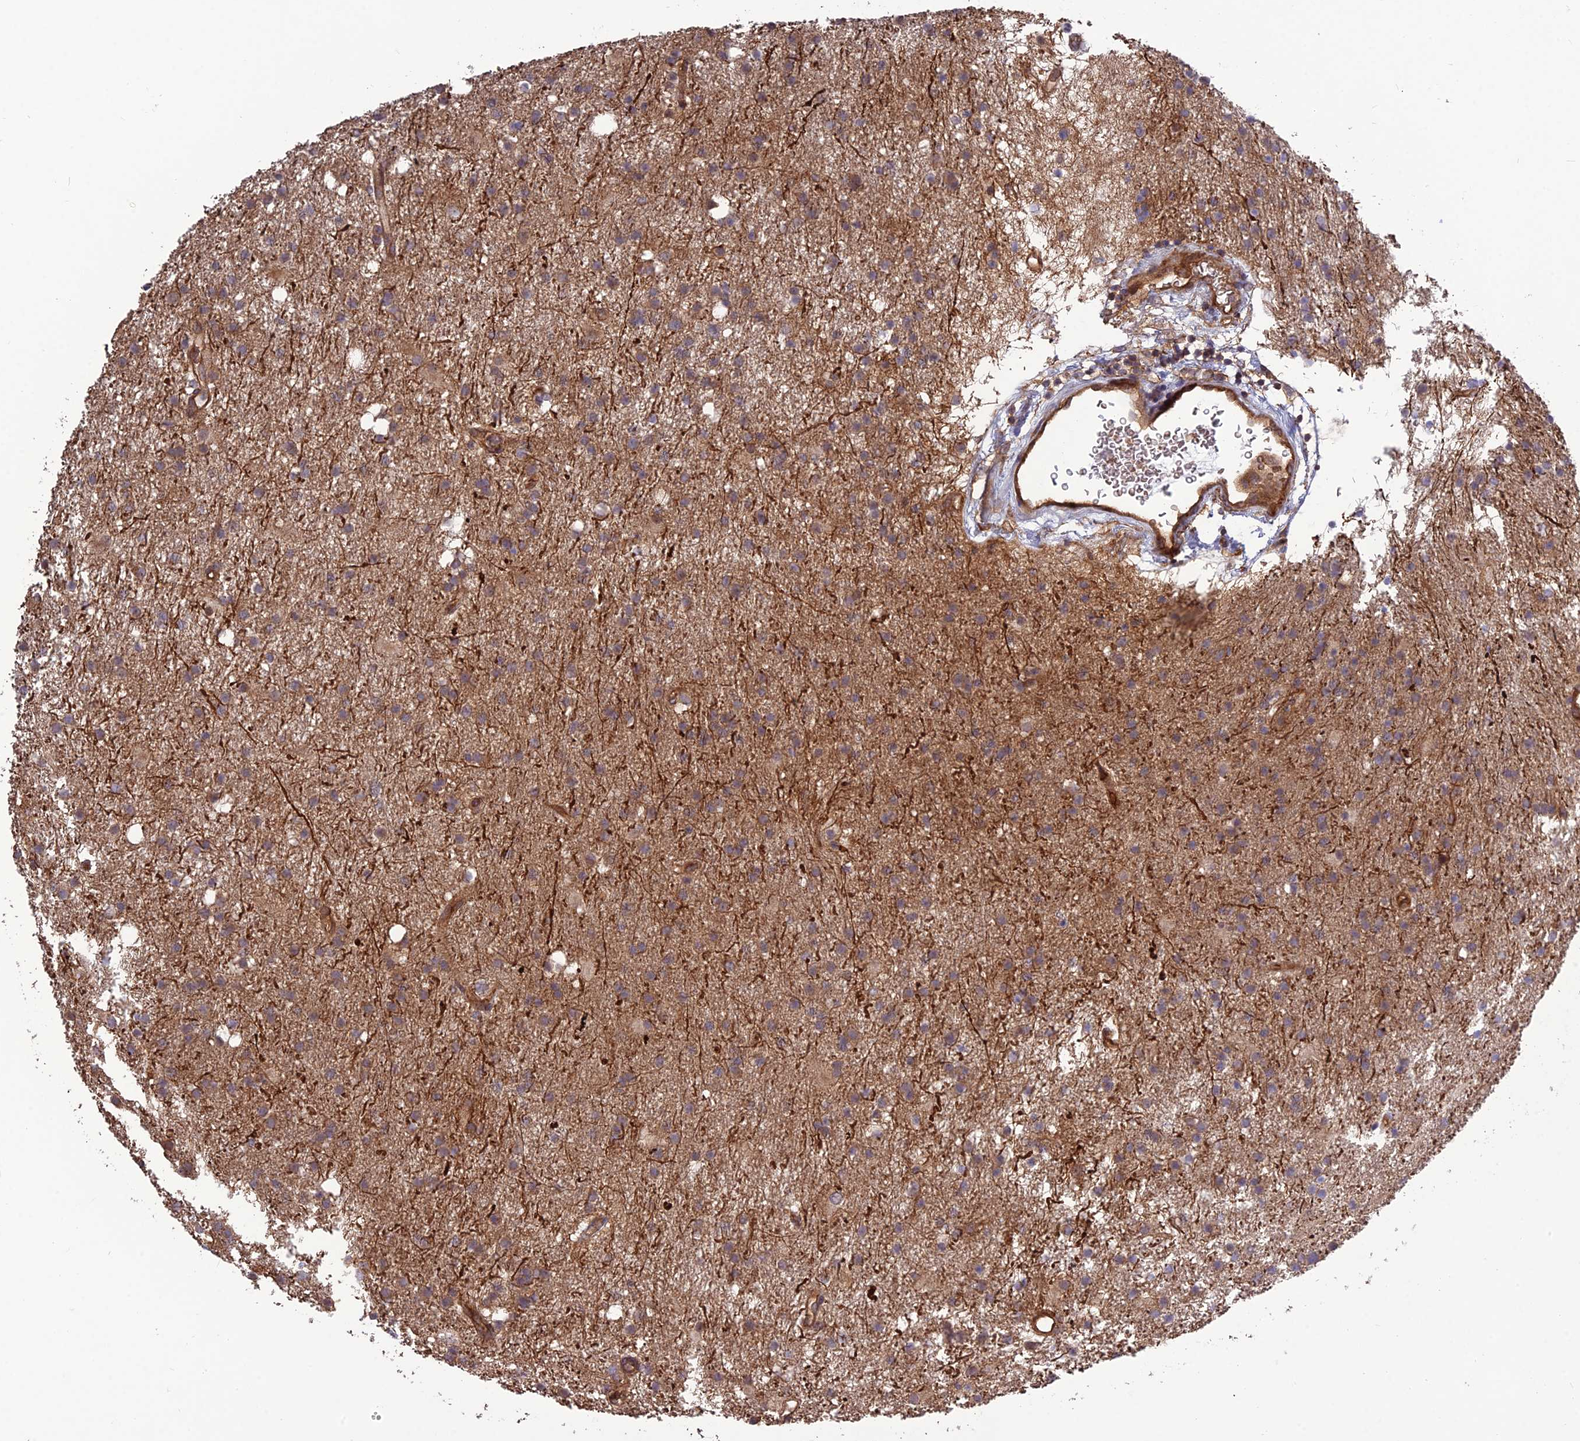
{"staining": {"intensity": "moderate", "quantity": "25%-75%", "location": "cytoplasmic/membranous"}, "tissue": "glioma", "cell_type": "Tumor cells", "image_type": "cancer", "snomed": [{"axis": "morphology", "description": "Glioma, malignant, High grade"}, {"axis": "topography", "description": "Brain"}], "caption": "Malignant glioma (high-grade) stained with immunohistochemistry (IHC) reveals moderate cytoplasmic/membranous expression in approximately 25%-75% of tumor cells.", "gene": "CRTAP", "patient": {"sex": "male", "age": 77}}